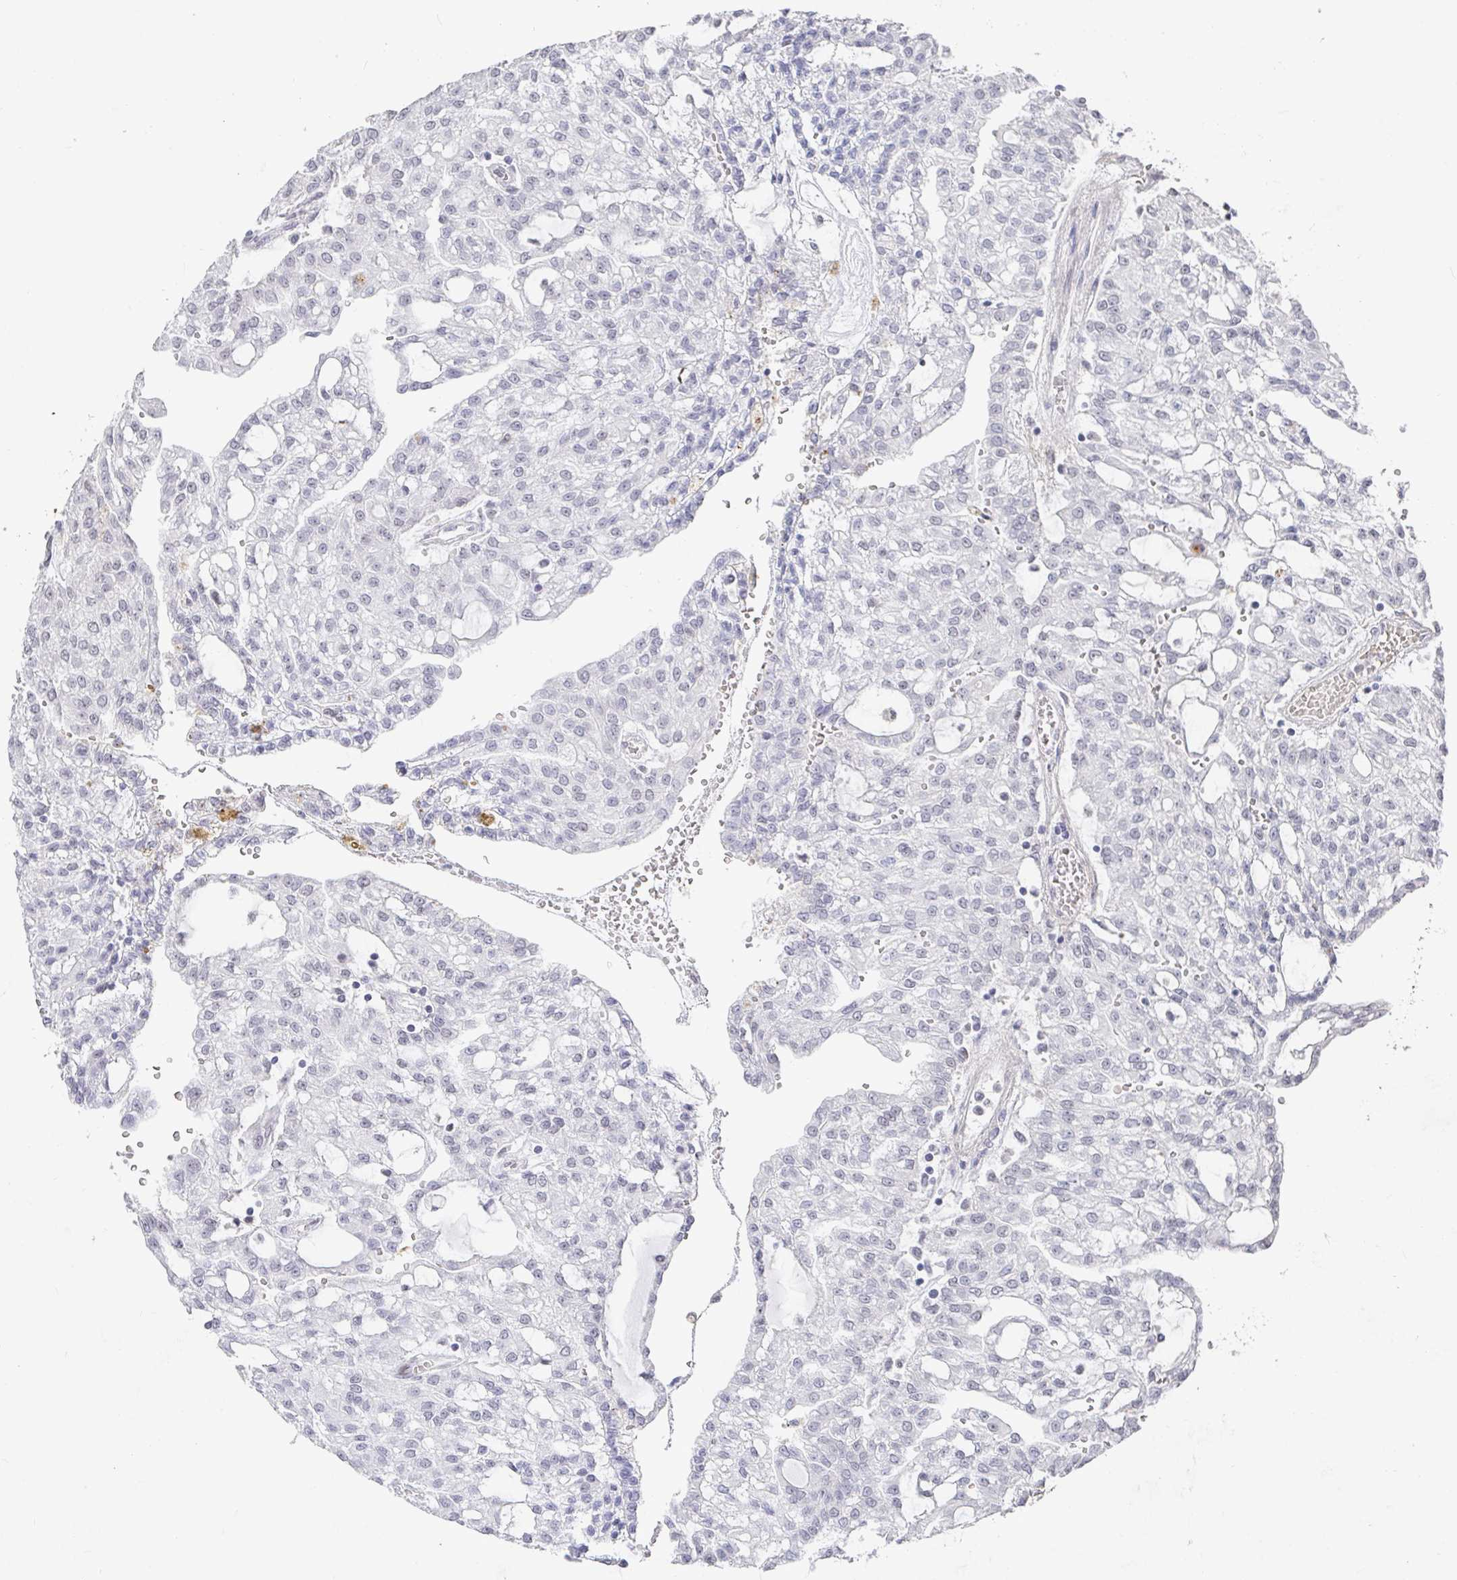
{"staining": {"intensity": "negative", "quantity": "none", "location": "none"}, "tissue": "renal cancer", "cell_type": "Tumor cells", "image_type": "cancer", "snomed": [{"axis": "morphology", "description": "Adenocarcinoma, NOS"}, {"axis": "topography", "description": "Kidney"}], "caption": "Tumor cells are negative for protein expression in human adenocarcinoma (renal).", "gene": "RCOR1", "patient": {"sex": "male", "age": 63}}